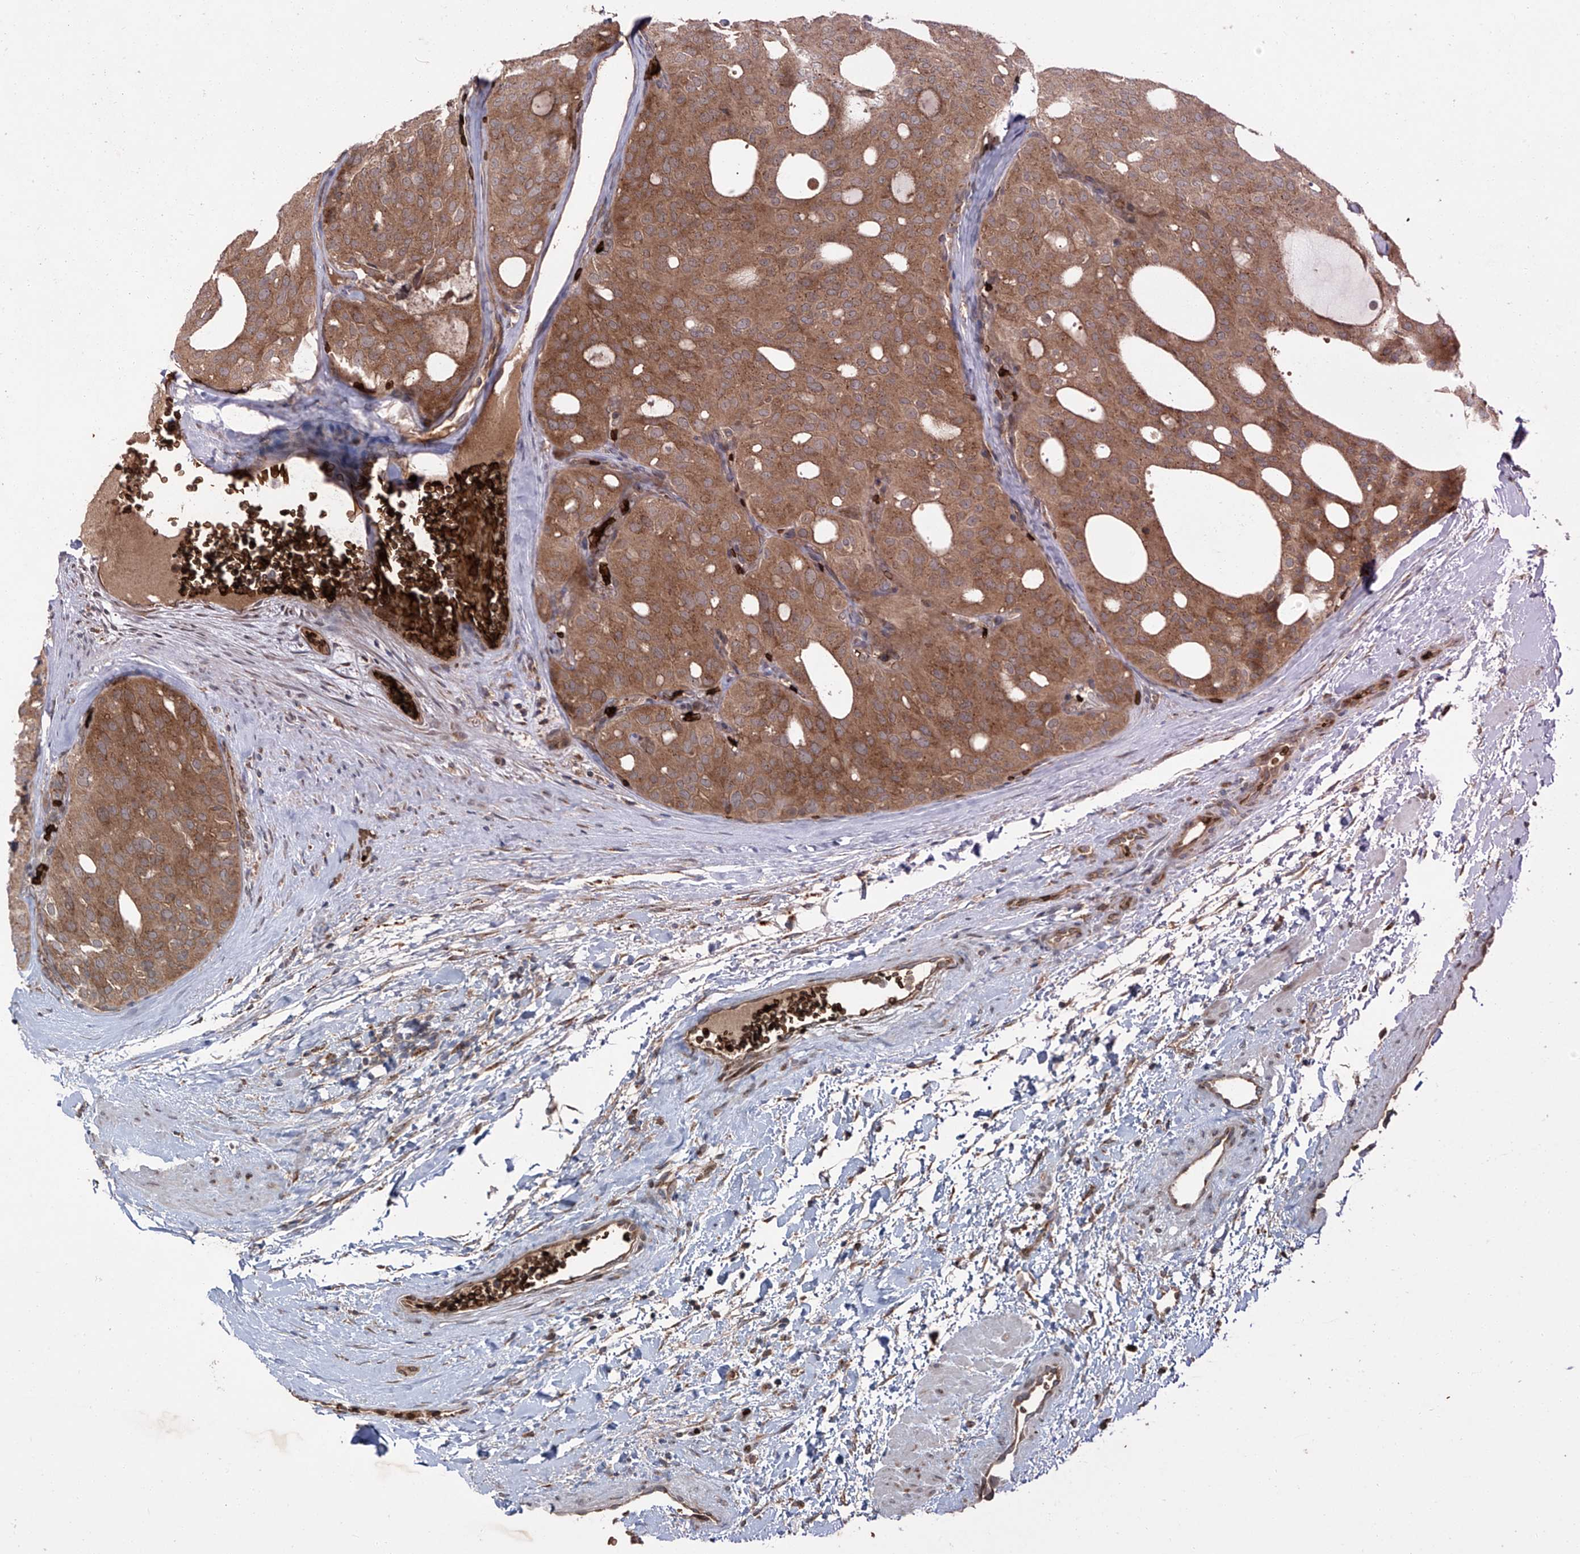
{"staining": {"intensity": "moderate", "quantity": ">75%", "location": "cytoplasmic/membranous"}, "tissue": "thyroid cancer", "cell_type": "Tumor cells", "image_type": "cancer", "snomed": [{"axis": "morphology", "description": "Follicular adenoma carcinoma, NOS"}, {"axis": "topography", "description": "Thyroid gland"}], "caption": "A medium amount of moderate cytoplasmic/membranous positivity is identified in about >75% of tumor cells in thyroid follicular adenoma carcinoma tissue.", "gene": "ZDHHC9", "patient": {"sex": "male", "age": 75}}